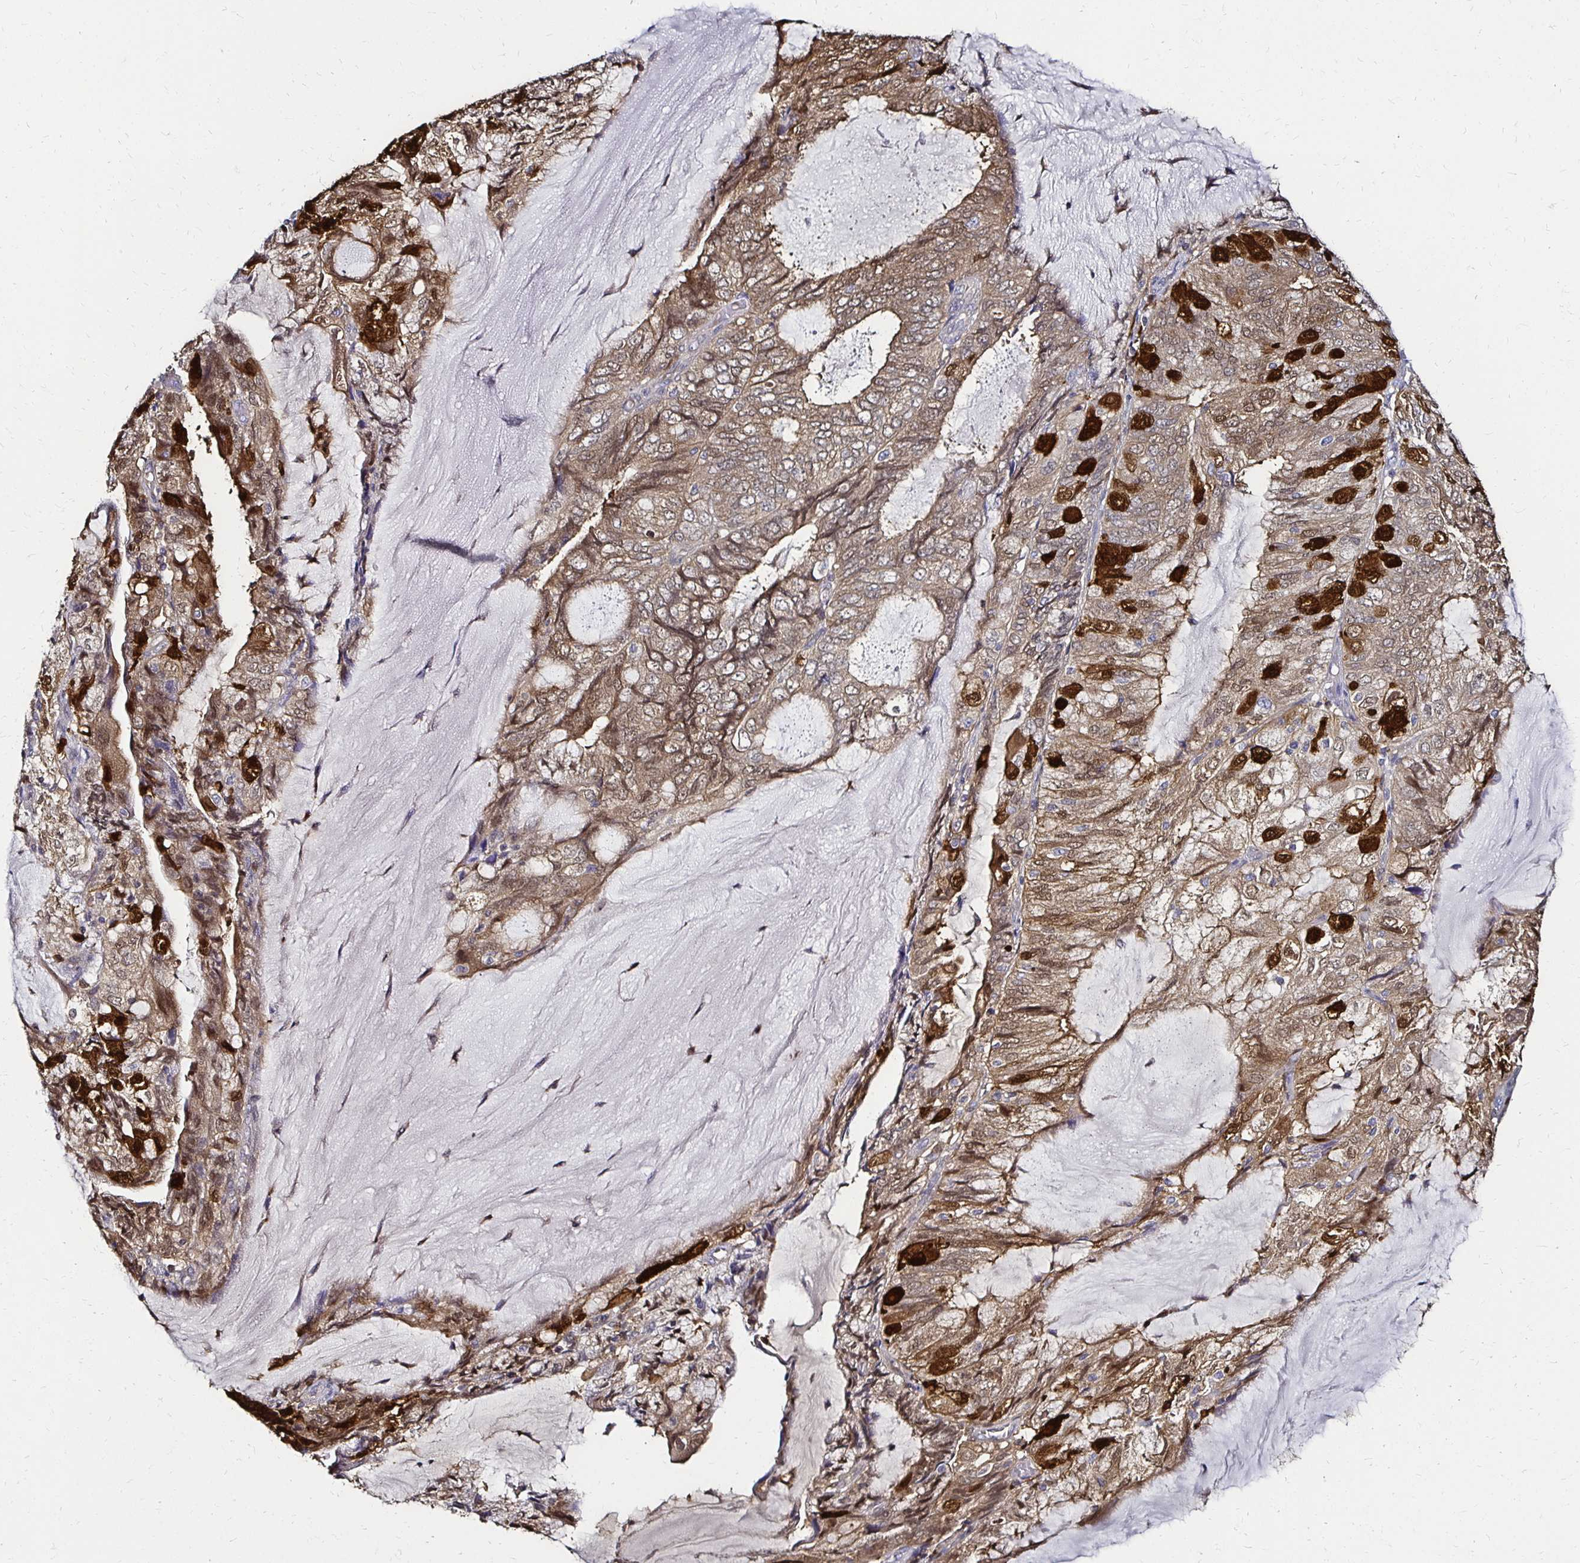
{"staining": {"intensity": "strong", "quantity": "<25%", "location": "cytoplasmic/membranous,nuclear"}, "tissue": "endometrial cancer", "cell_type": "Tumor cells", "image_type": "cancer", "snomed": [{"axis": "morphology", "description": "Adenocarcinoma, NOS"}, {"axis": "topography", "description": "Endometrium"}], "caption": "An immunohistochemistry histopathology image of tumor tissue is shown. Protein staining in brown highlights strong cytoplasmic/membranous and nuclear positivity in endometrial cancer (adenocarcinoma) within tumor cells.", "gene": "TXN", "patient": {"sex": "female", "age": 81}}